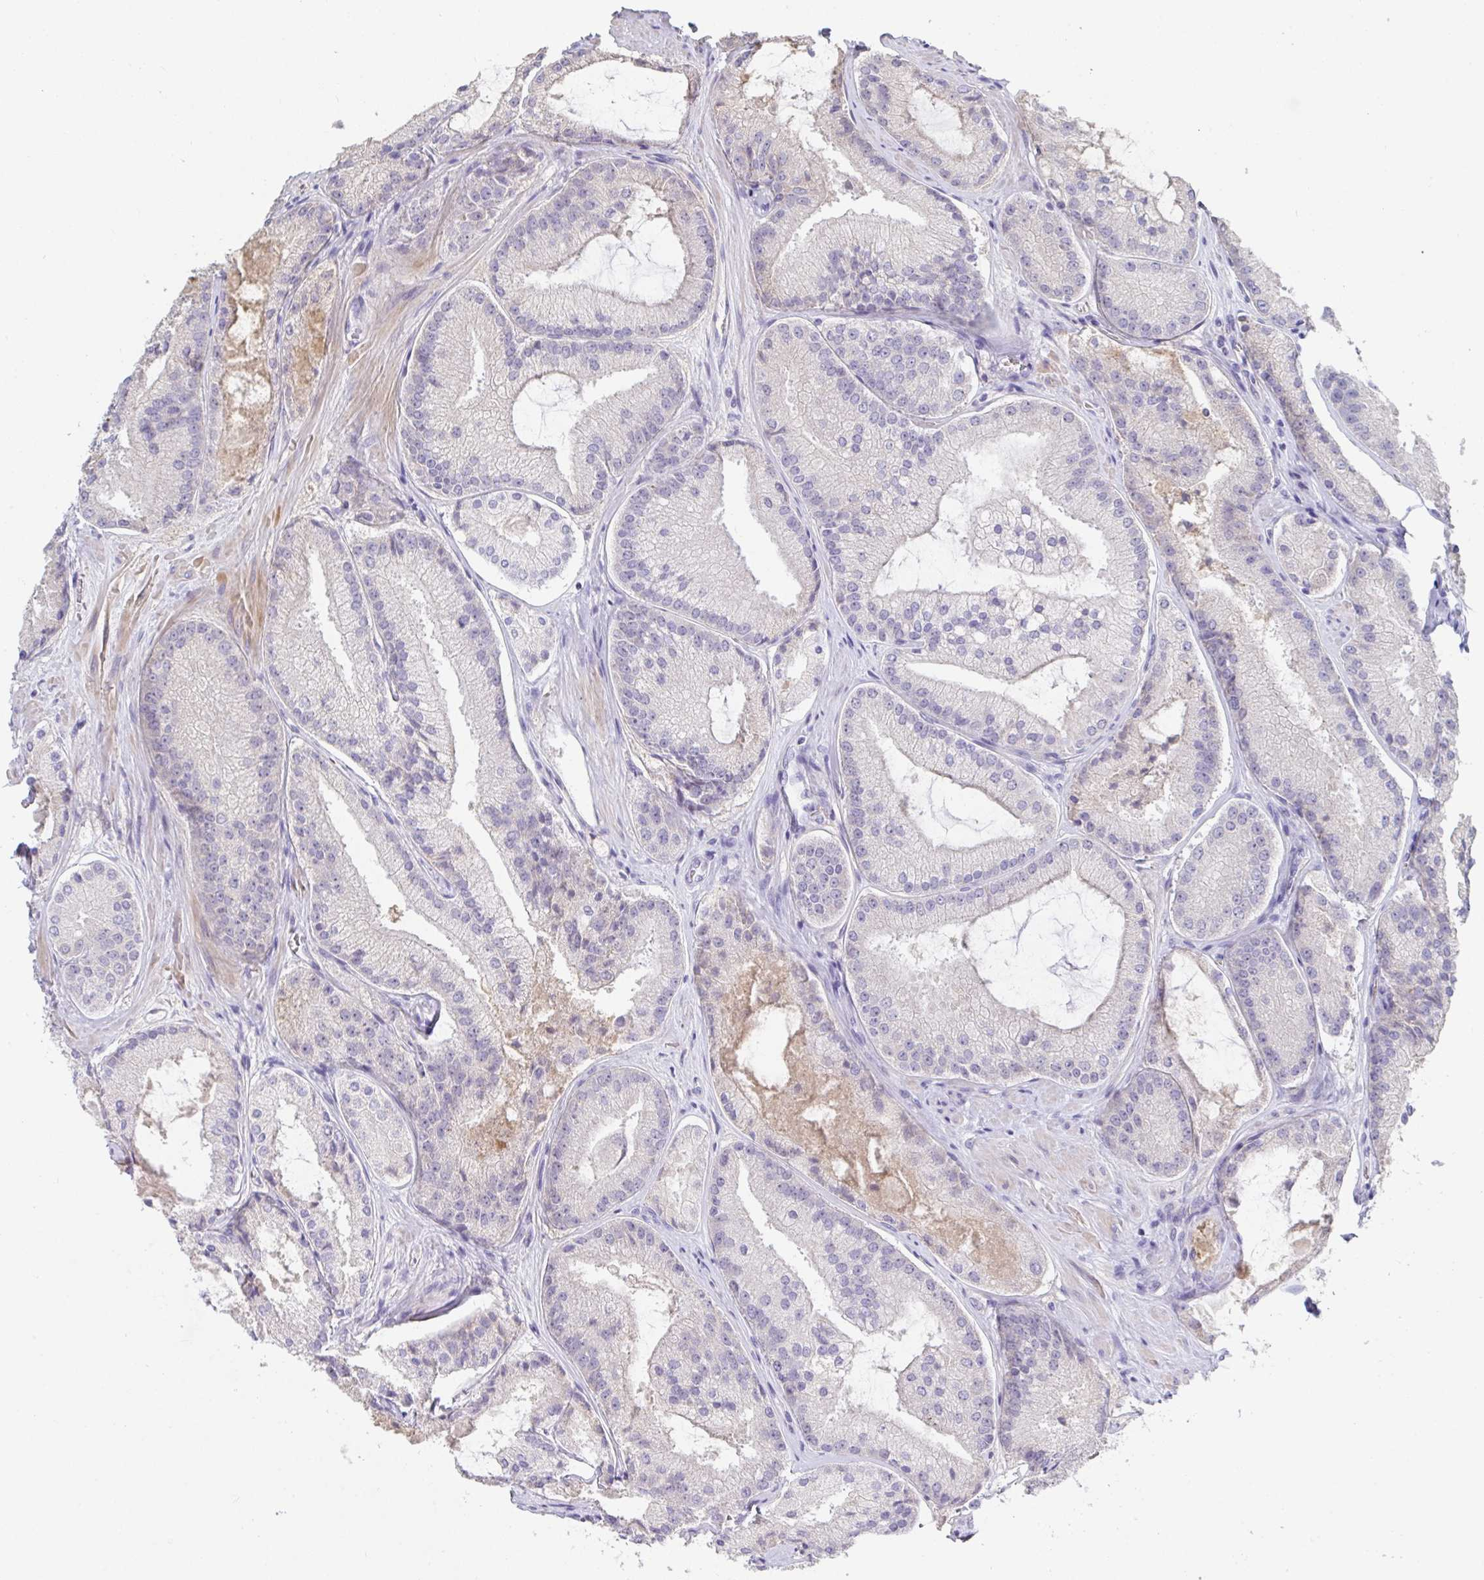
{"staining": {"intensity": "negative", "quantity": "none", "location": "none"}, "tissue": "prostate cancer", "cell_type": "Tumor cells", "image_type": "cancer", "snomed": [{"axis": "morphology", "description": "Adenocarcinoma, High grade"}, {"axis": "topography", "description": "Prostate"}], "caption": "A high-resolution image shows immunohistochemistry (IHC) staining of prostate adenocarcinoma (high-grade), which demonstrates no significant positivity in tumor cells. Brightfield microscopy of immunohistochemistry stained with DAB (brown) and hematoxylin (blue), captured at high magnification.", "gene": "ANO5", "patient": {"sex": "male", "age": 73}}